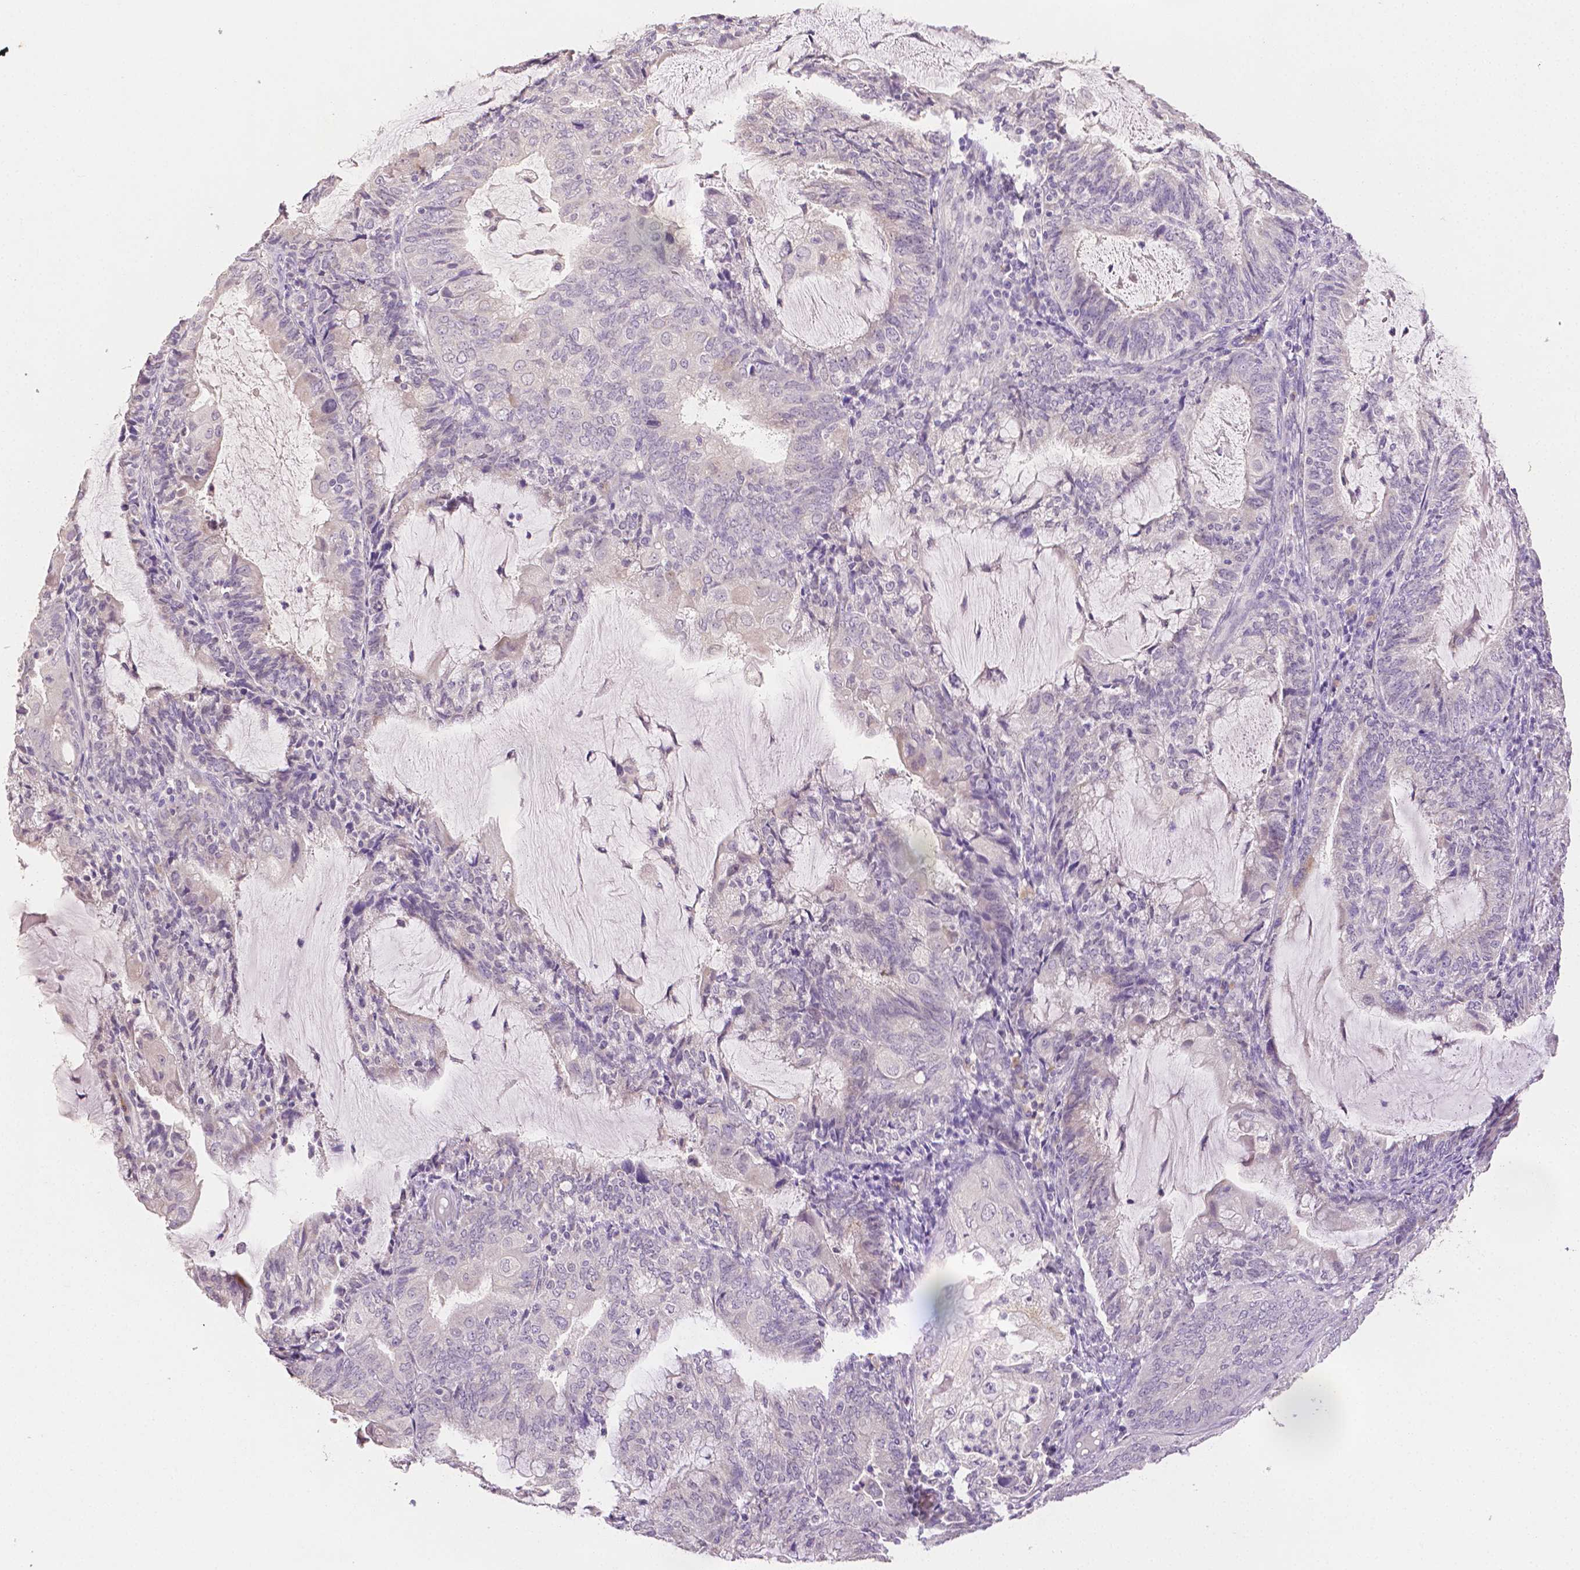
{"staining": {"intensity": "negative", "quantity": "none", "location": "none"}, "tissue": "endometrial cancer", "cell_type": "Tumor cells", "image_type": "cancer", "snomed": [{"axis": "morphology", "description": "Adenocarcinoma, NOS"}, {"axis": "topography", "description": "Endometrium"}], "caption": "High power microscopy photomicrograph of an immunohistochemistry (IHC) histopathology image of adenocarcinoma (endometrial), revealing no significant staining in tumor cells.", "gene": "TGM1", "patient": {"sex": "female", "age": 81}}